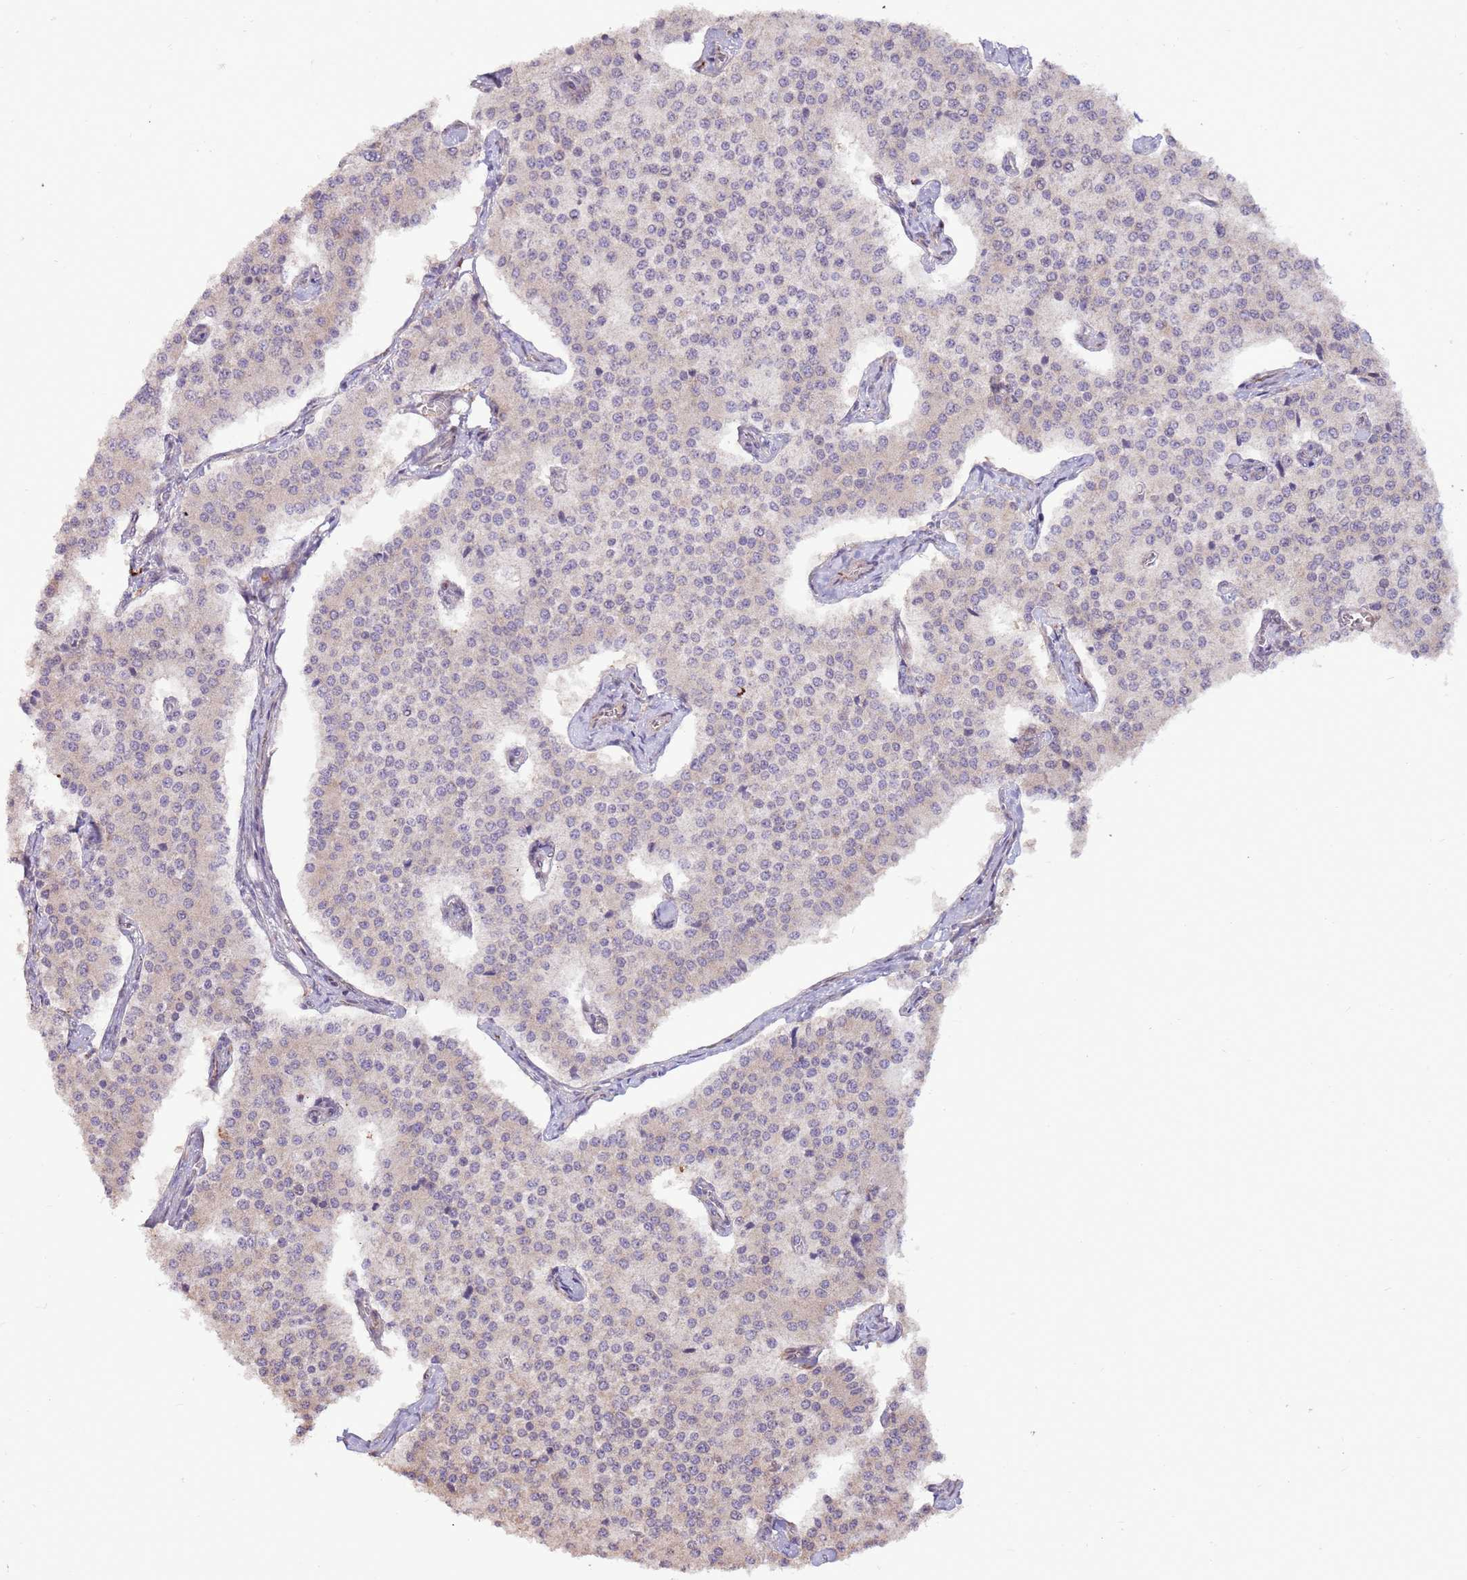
{"staining": {"intensity": "negative", "quantity": "none", "location": "none"}, "tissue": "carcinoid", "cell_type": "Tumor cells", "image_type": "cancer", "snomed": [{"axis": "morphology", "description": "Carcinoid, malignant, NOS"}, {"axis": "topography", "description": "Colon"}], "caption": "This is a micrograph of immunohistochemistry staining of carcinoid, which shows no positivity in tumor cells.", "gene": "LGI4", "patient": {"sex": "female", "age": 52}}